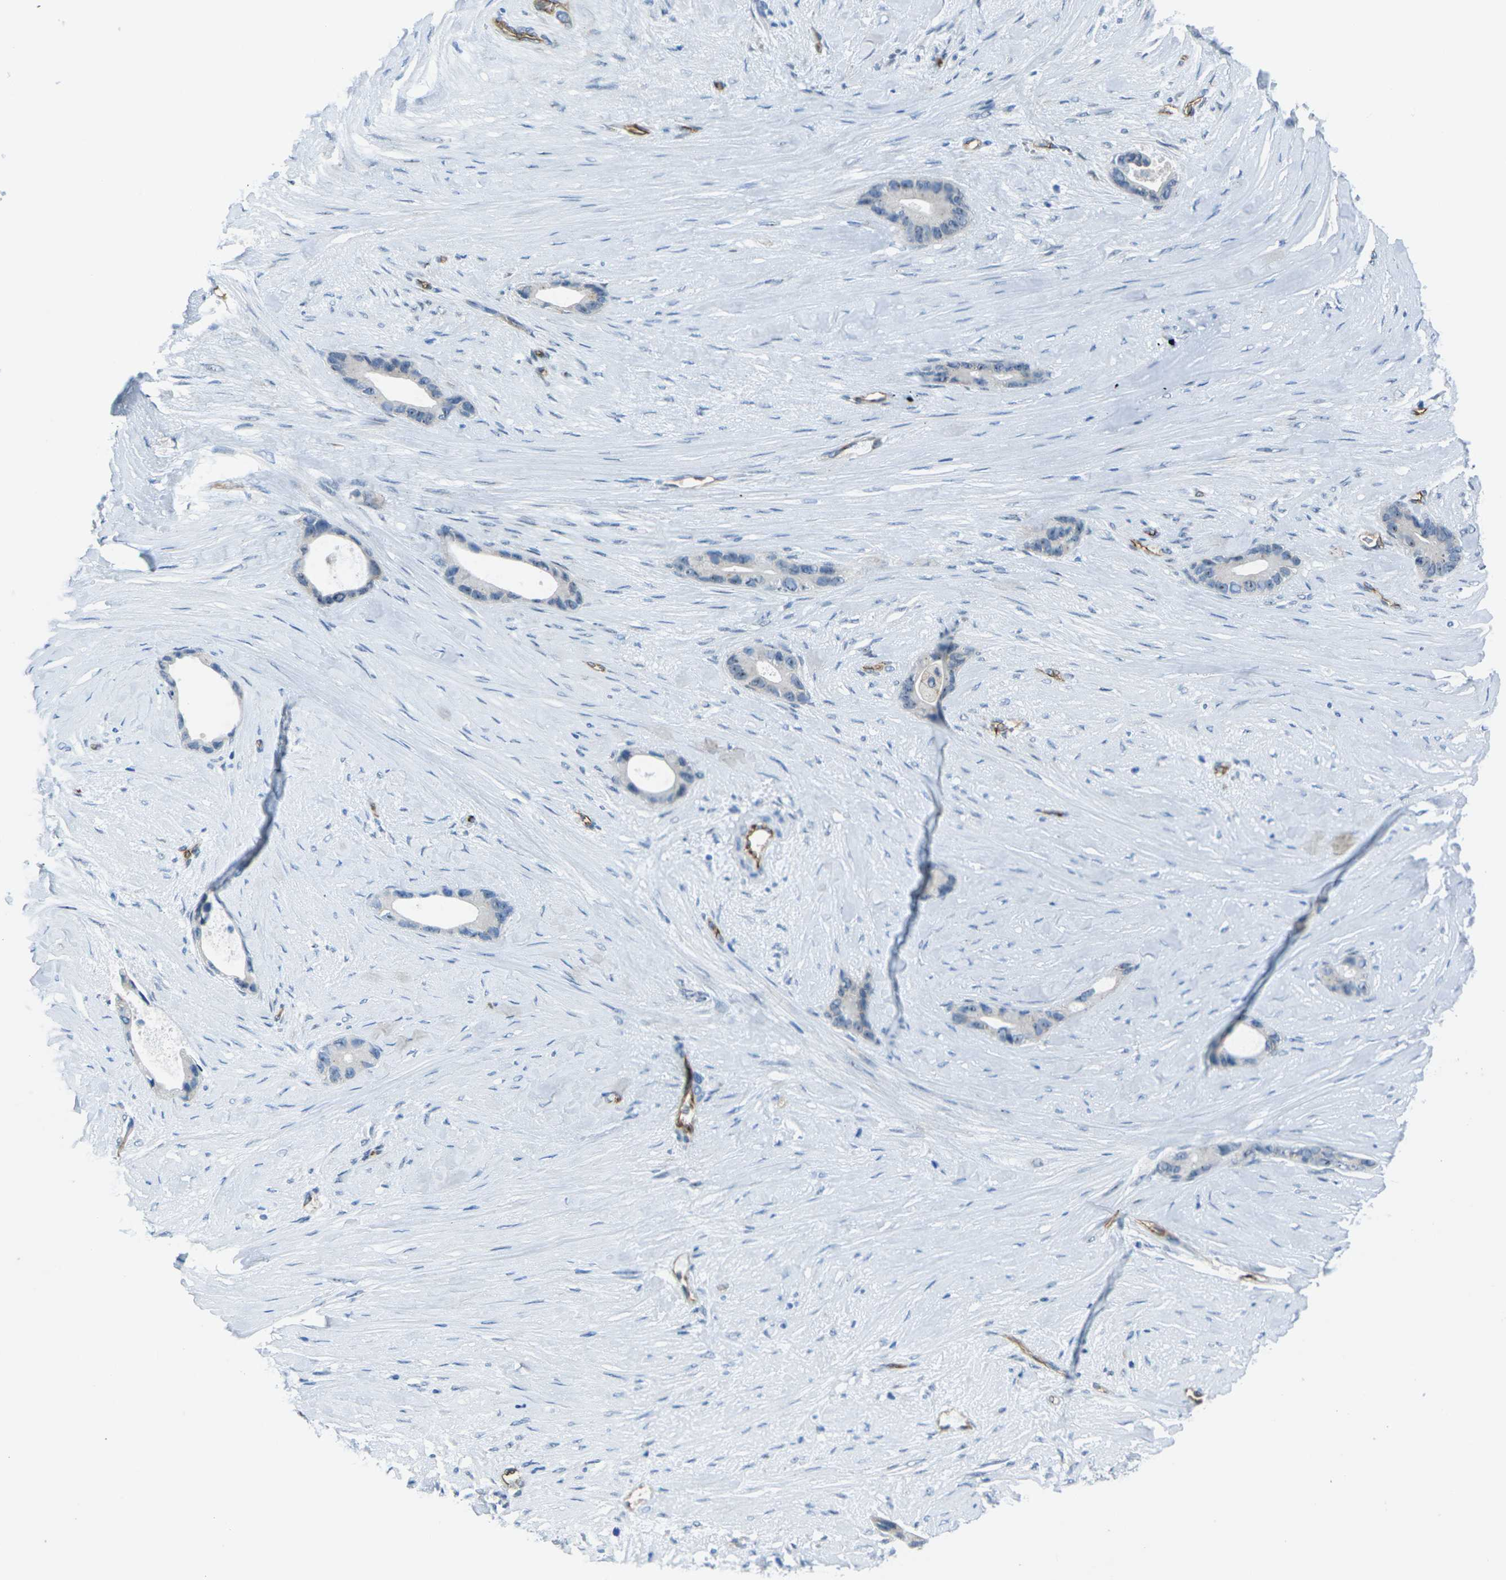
{"staining": {"intensity": "negative", "quantity": "none", "location": "none"}, "tissue": "liver cancer", "cell_type": "Tumor cells", "image_type": "cancer", "snomed": [{"axis": "morphology", "description": "Cholangiocarcinoma"}, {"axis": "topography", "description": "Liver"}], "caption": "Tumor cells show no significant protein staining in liver cancer. (DAB immunohistochemistry with hematoxylin counter stain).", "gene": "HSPA12B", "patient": {"sex": "female", "age": 55}}